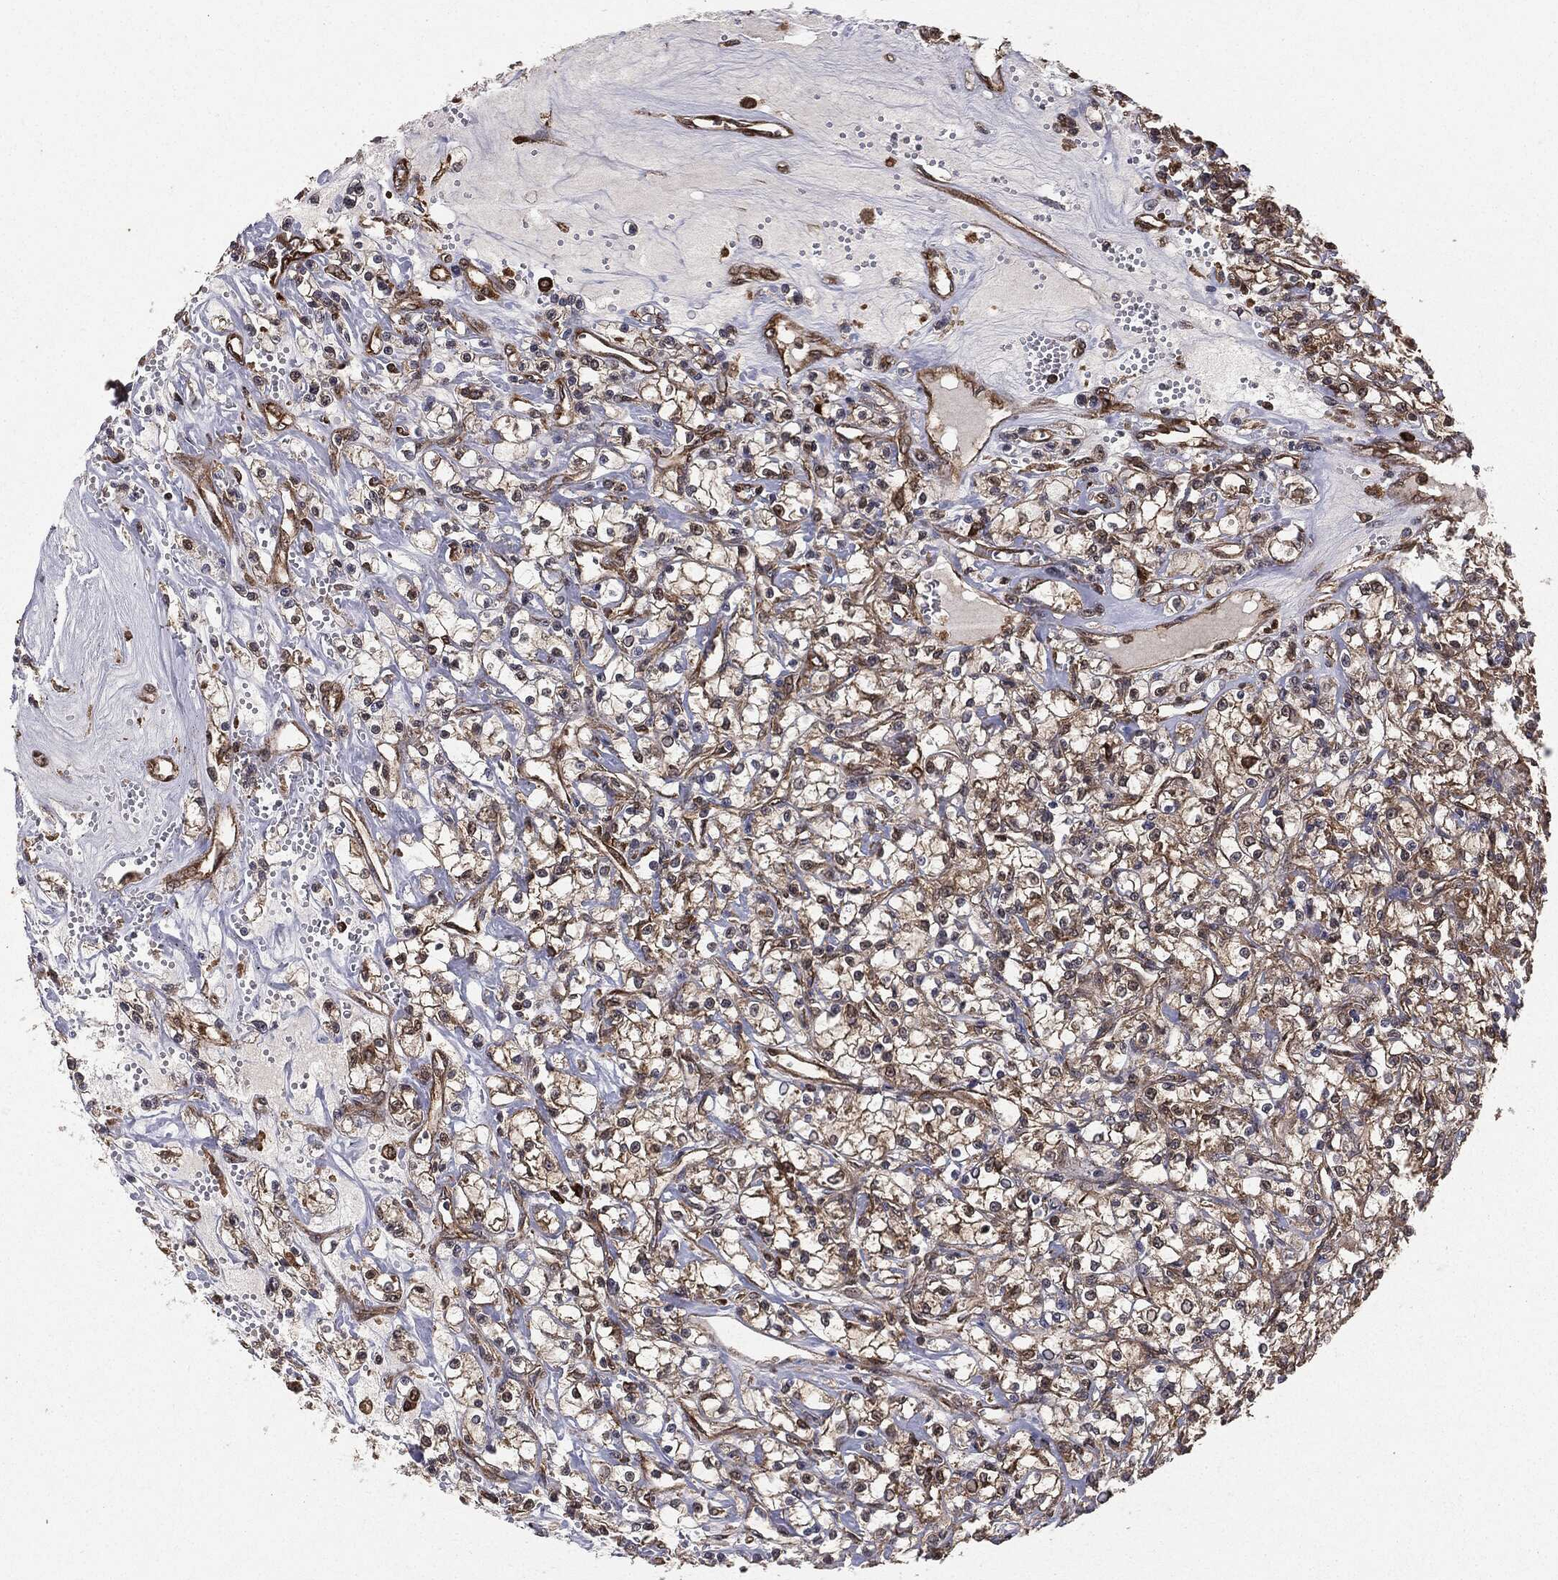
{"staining": {"intensity": "moderate", "quantity": ">75%", "location": "cytoplasmic/membranous"}, "tissue": "renal cancer", "cell_type": "Tumor cells", "image_type": "cancer", "snomed": [{"axis": "morphology", "description": "Adenocarcinoma, NOS"}, {"axis": "topography", "description": "Kidney"}], "caption": "A brown stain labels moderate cytoplasmic/membranous expression of a protein in human adenocarcinoma (renal) tumor cells.", "gene": "NME1", "patient": {"sex": "female", "age": 59}}